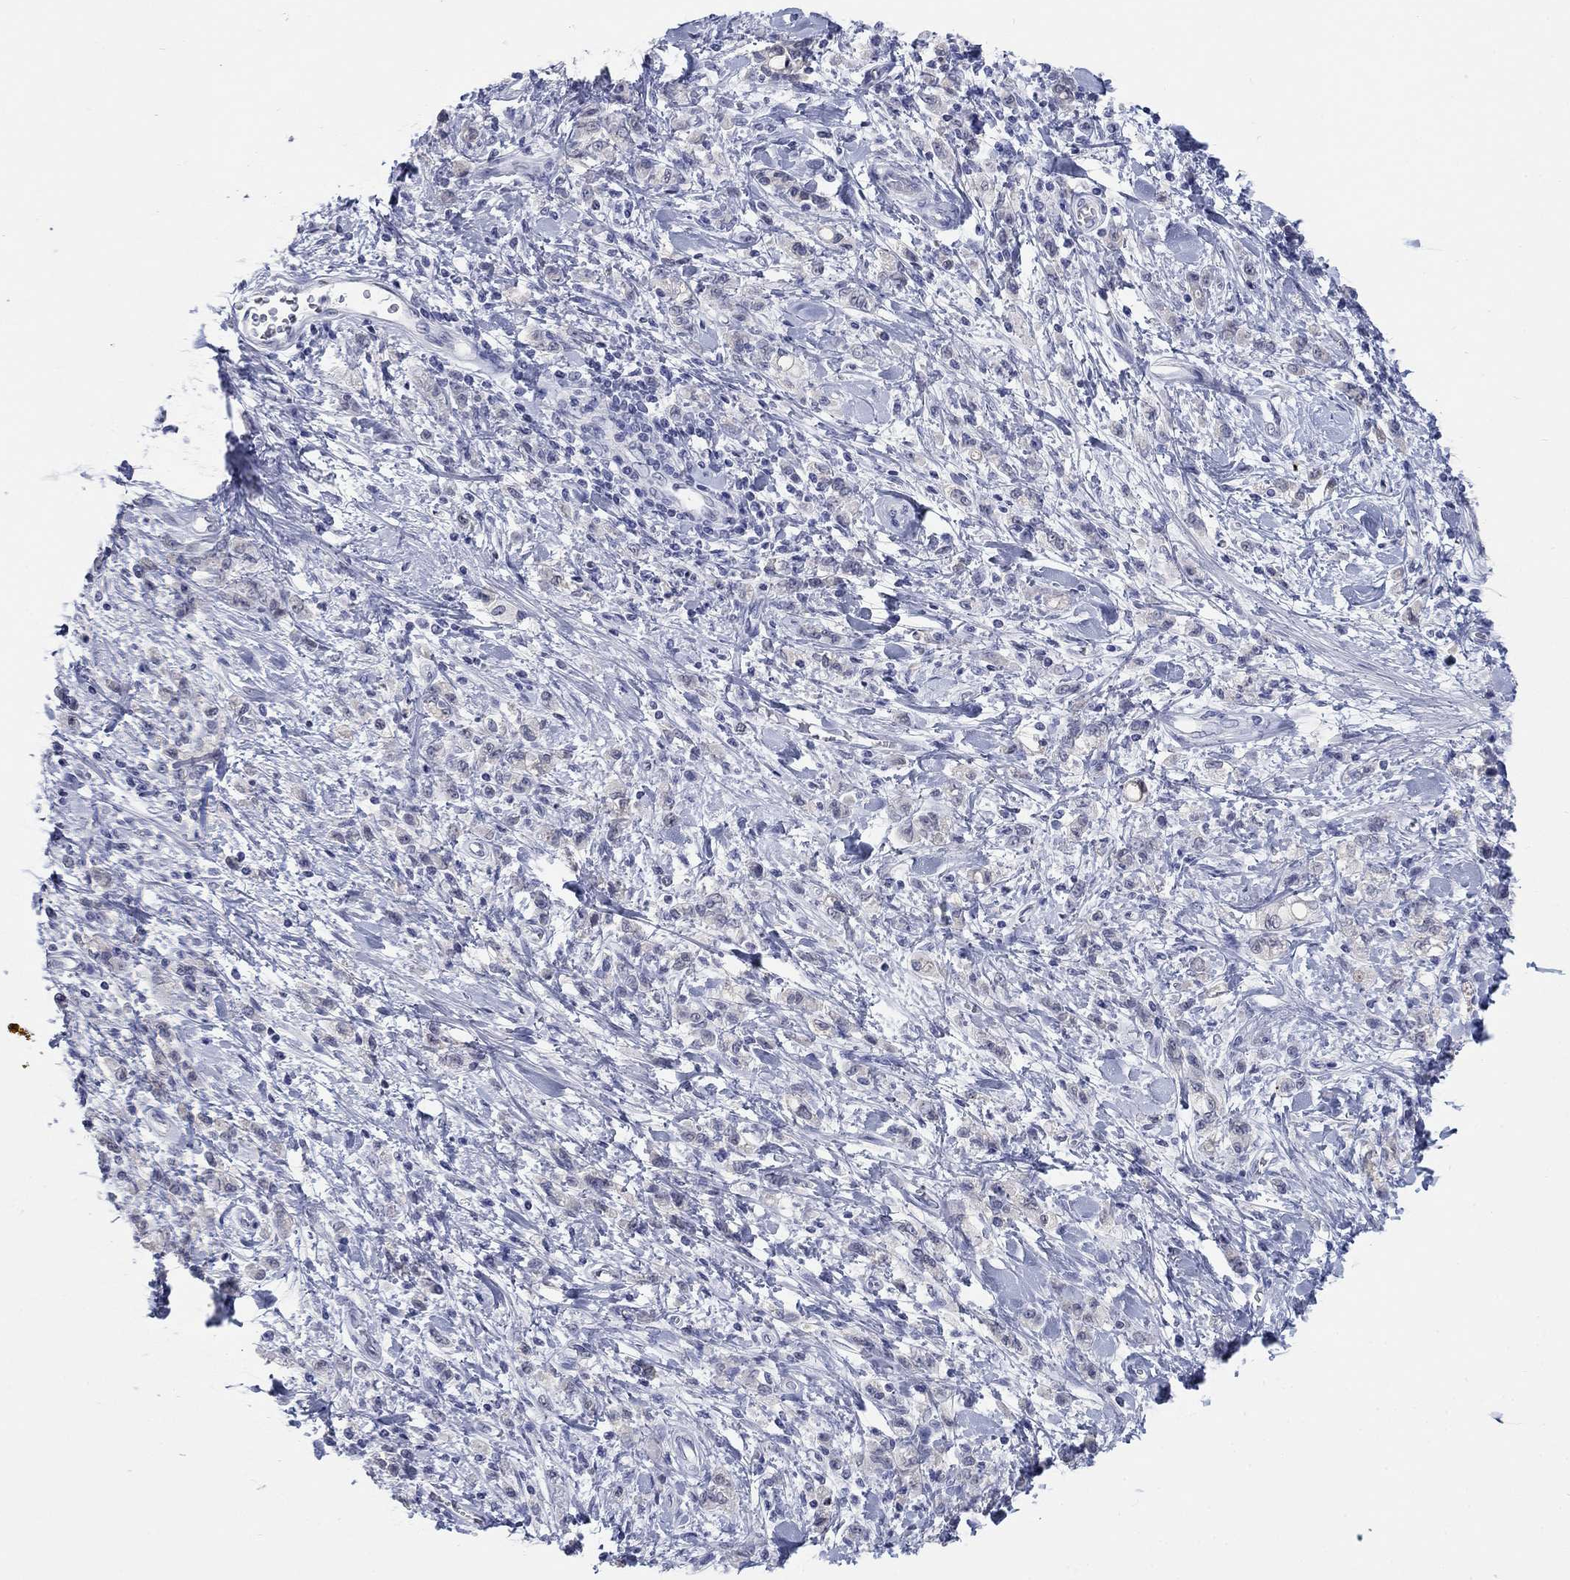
{"staining": {"intensity": "weak", "quantity": "25%-75%", "location": "cytoplasmic/membranous"}, "tissue": "stomach cancer", "cell_type": "Tumor cells", "image_type": "cancer", "snomed": [{"axis": "morphology", "description": "Adenocarcinoma, NOS"}, {"axis": "topography", "description": "Stomach"}], "caption": "Protein expression analysis of human stomach cancer (adenocarcinoma) reveals weak cytoplasmic/membranous positivity in approximately 25%-75% of tumor cells. Immunohistochemistry (ihc) stains the protein of interest in brown and the nuclei are stained blue.", "gene": "ATP6V1G2", "patient": {"sex": "male", "age": 77}}